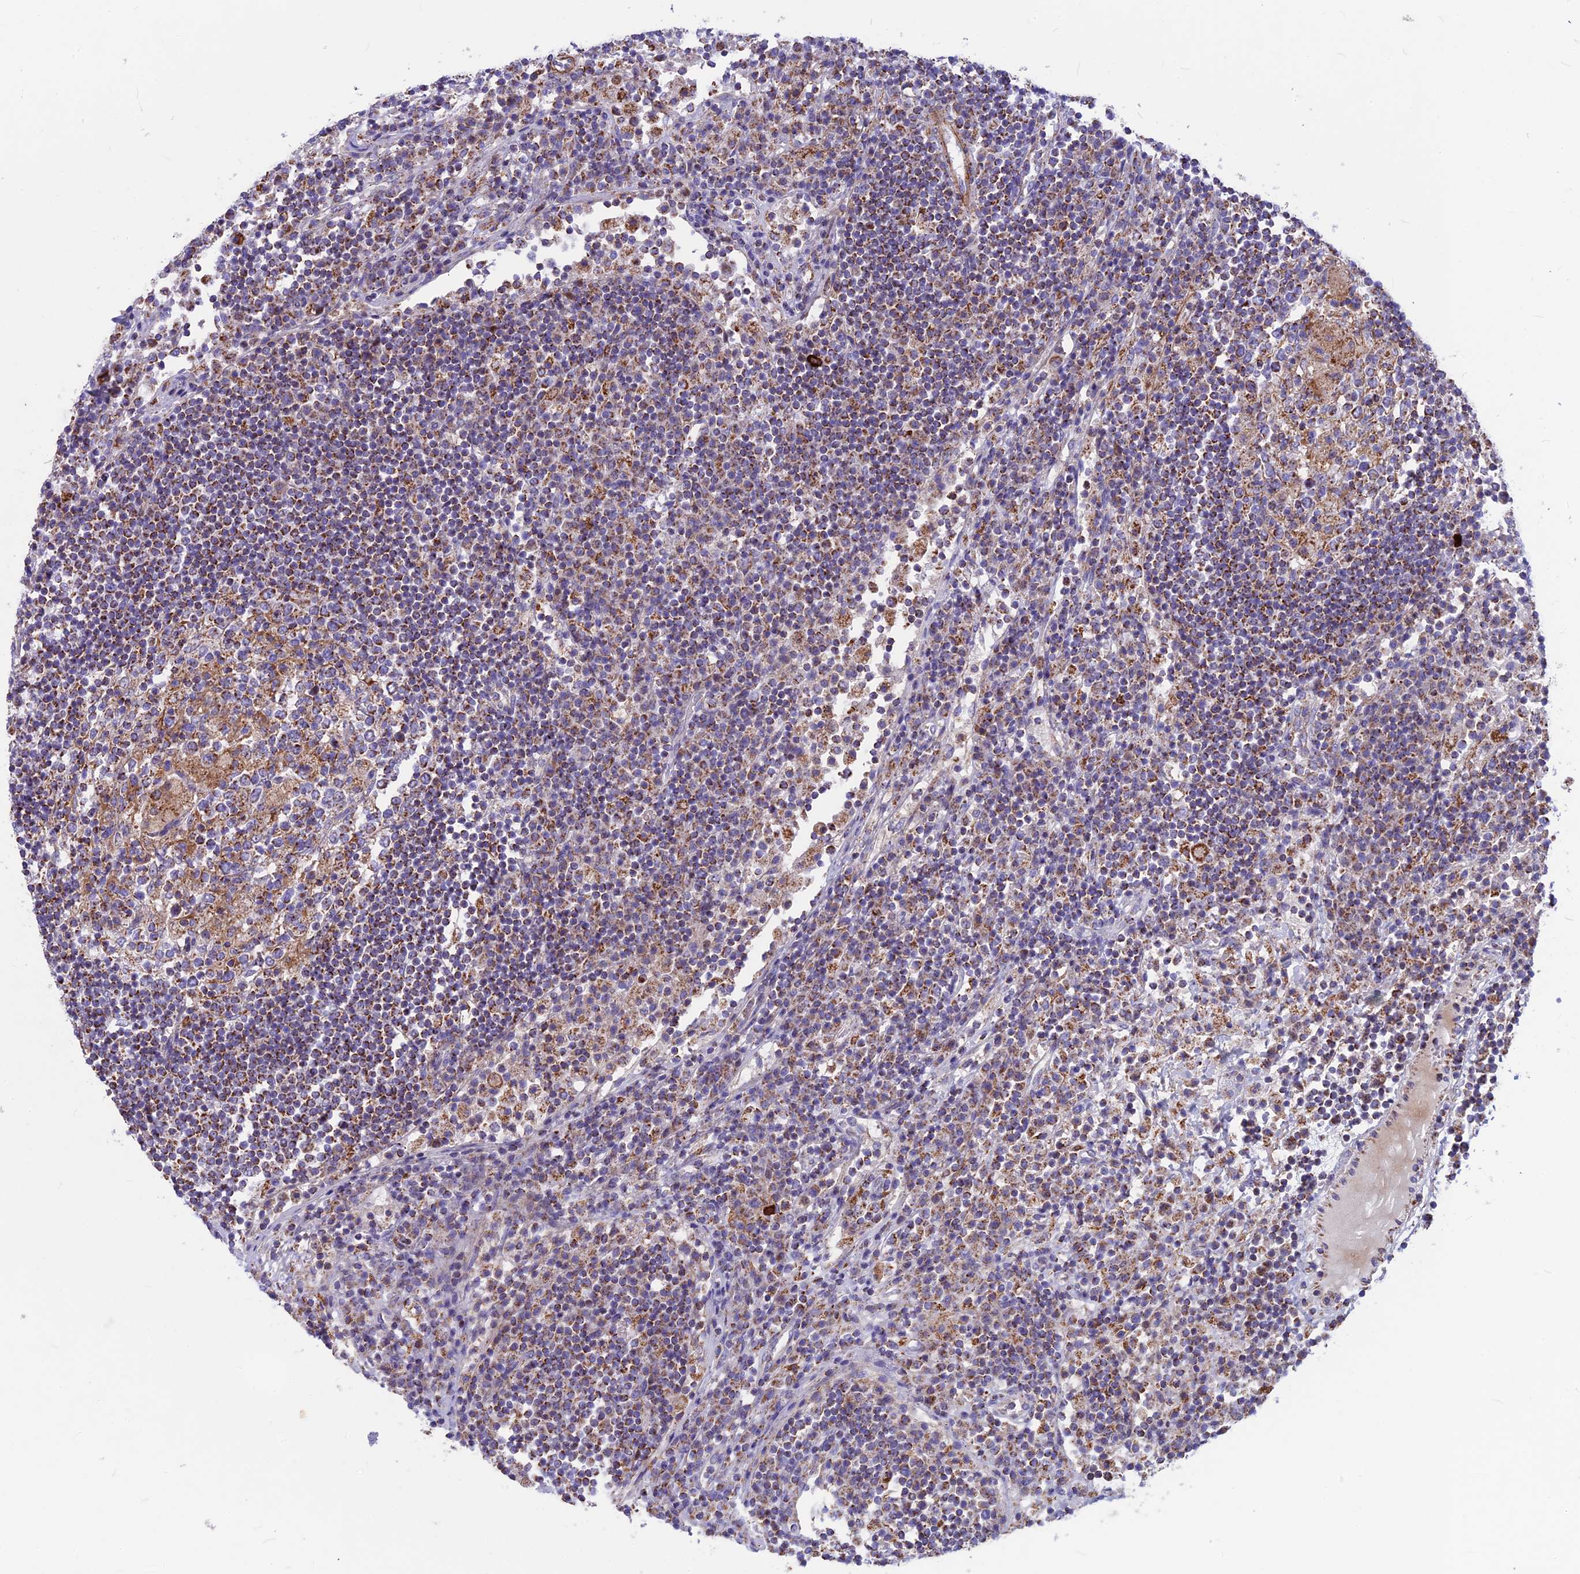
{"staining": {"intensity": "moderate", "quantity": "<25%", "location": "cytoplasmic/membranous"}, "tissue": "lymph node", "cell_type": "Germinal center cells", "image_type": "normal", "snomed": [{"axis": "morphology", "description": "Normal tissue, NOS"}, {"axis": "topography", "description": "Lymph node"}], "caption": "Human lymph node stained for a protein (brown) shows moderate cytoplasmic/membranous positive positivity in approximately <25% of germinal center cells.", "gene": "CS", "patient": {"sex": "female", "age": 53}}